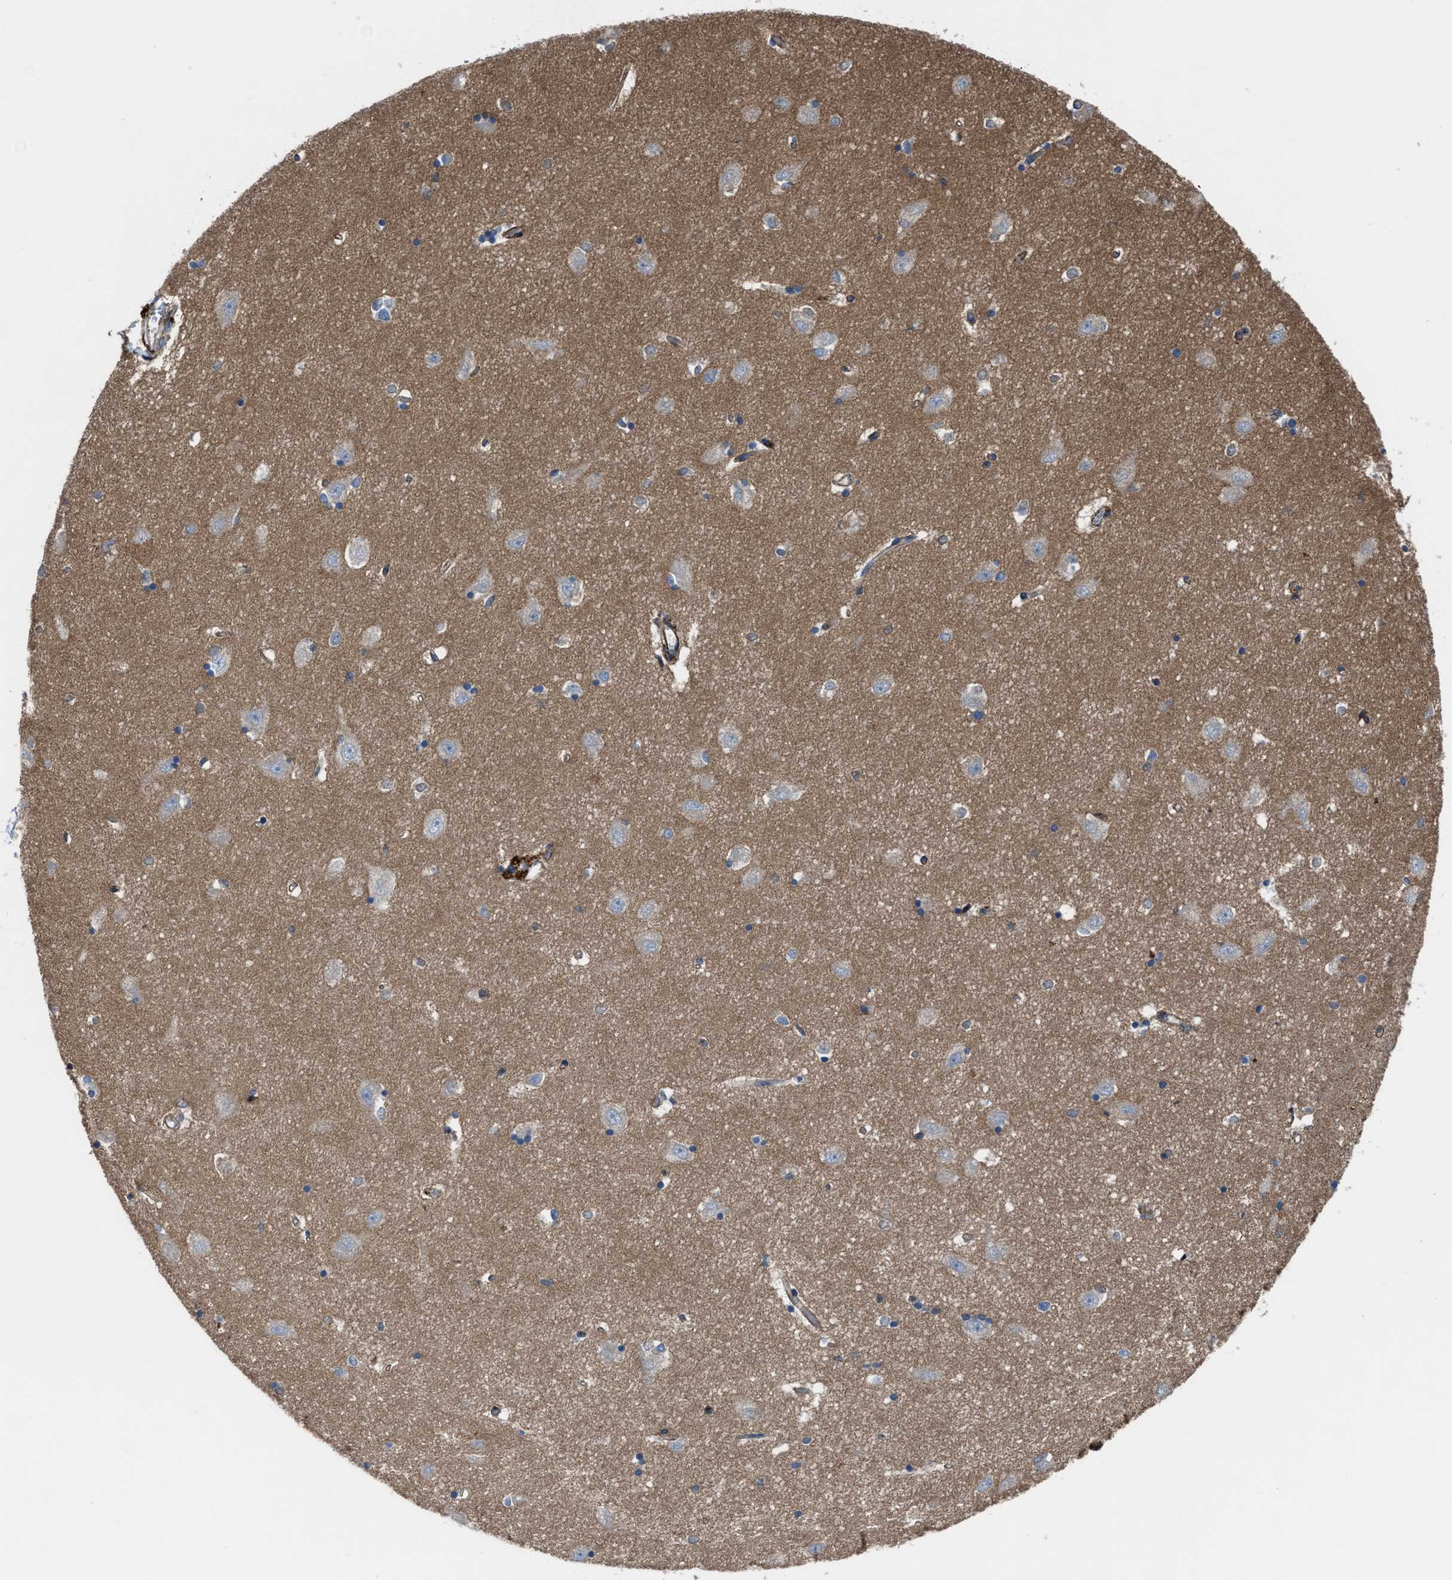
{"staining": {"intensity": "weak", "quantity": "25%-75%", "location": "cytoplasmic/membranous"}, "tissue": "hippocampus", "cell_type": "Glial cells", "image_type": "normal", "snomed": [{"axis": "morphology", "description": "Normal tissue, NOS"}, {"axis": "topography", "description": "Hippocampus"}], "caption": "Glial cells reveal weak cytoplasmic/membranous staining in about 25%-75% of cells in benign hippocampus.", "gene": "AGPAT2", "patient": {"sex": "male", "age": 45}}